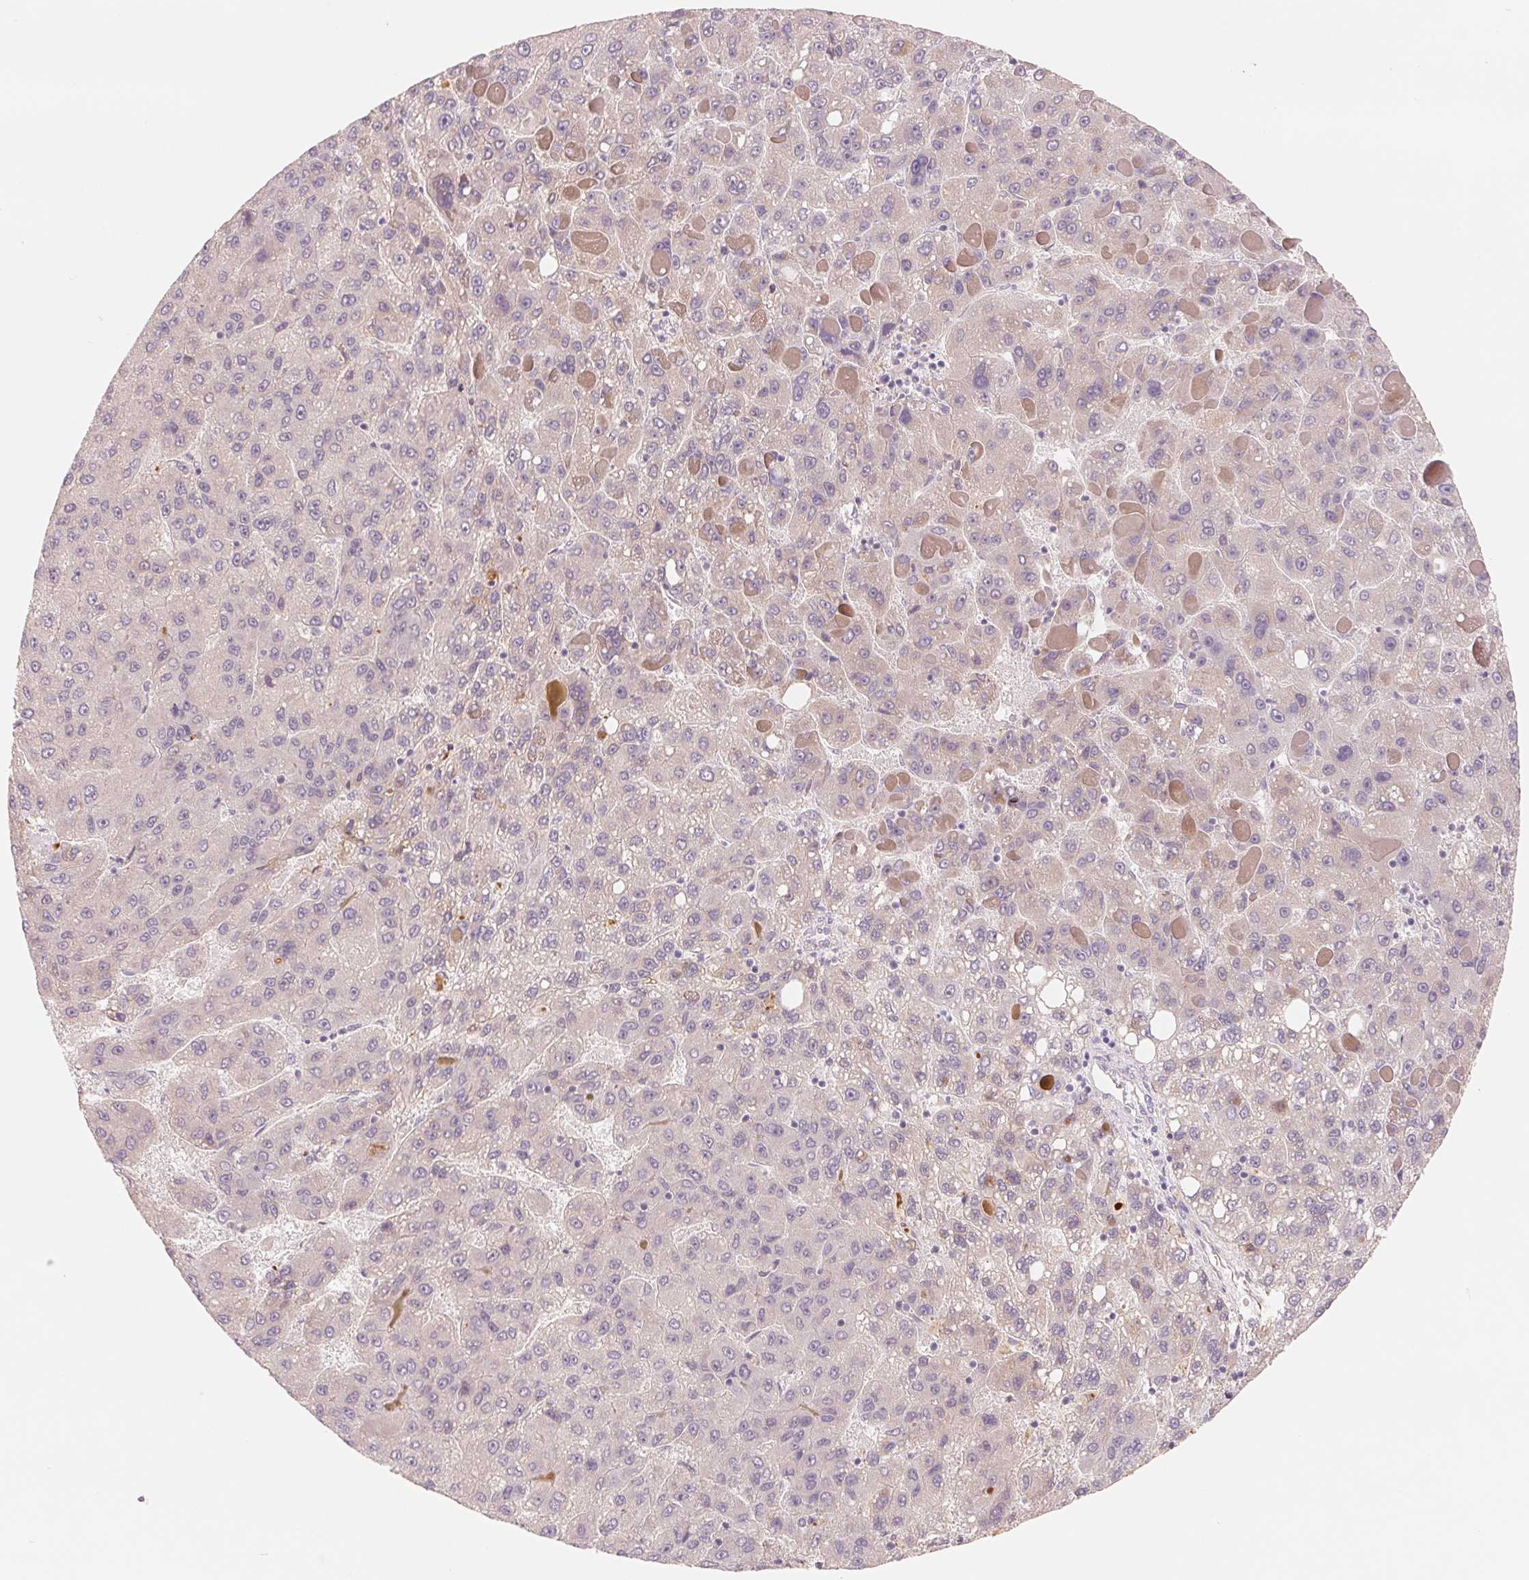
{"staining": {"intensity": "negative", "quantity": "none", "location": "none"}, "tissue": "liver cancer", "cell_type": "Tumor cells", "image_type": "cancer", "snomed": [{"axis": "morphology", "description": "Carcinoma, Hepatocellular, NOS"}, {"axis": "topography", "description": "Liver"}], "caption": "Protein analysis of hepatocellular carcinoma (liver) displays no significant expression in tumor cells.", "gene": "CFHR2", "patient": {"sex": "female", "age": 82}}